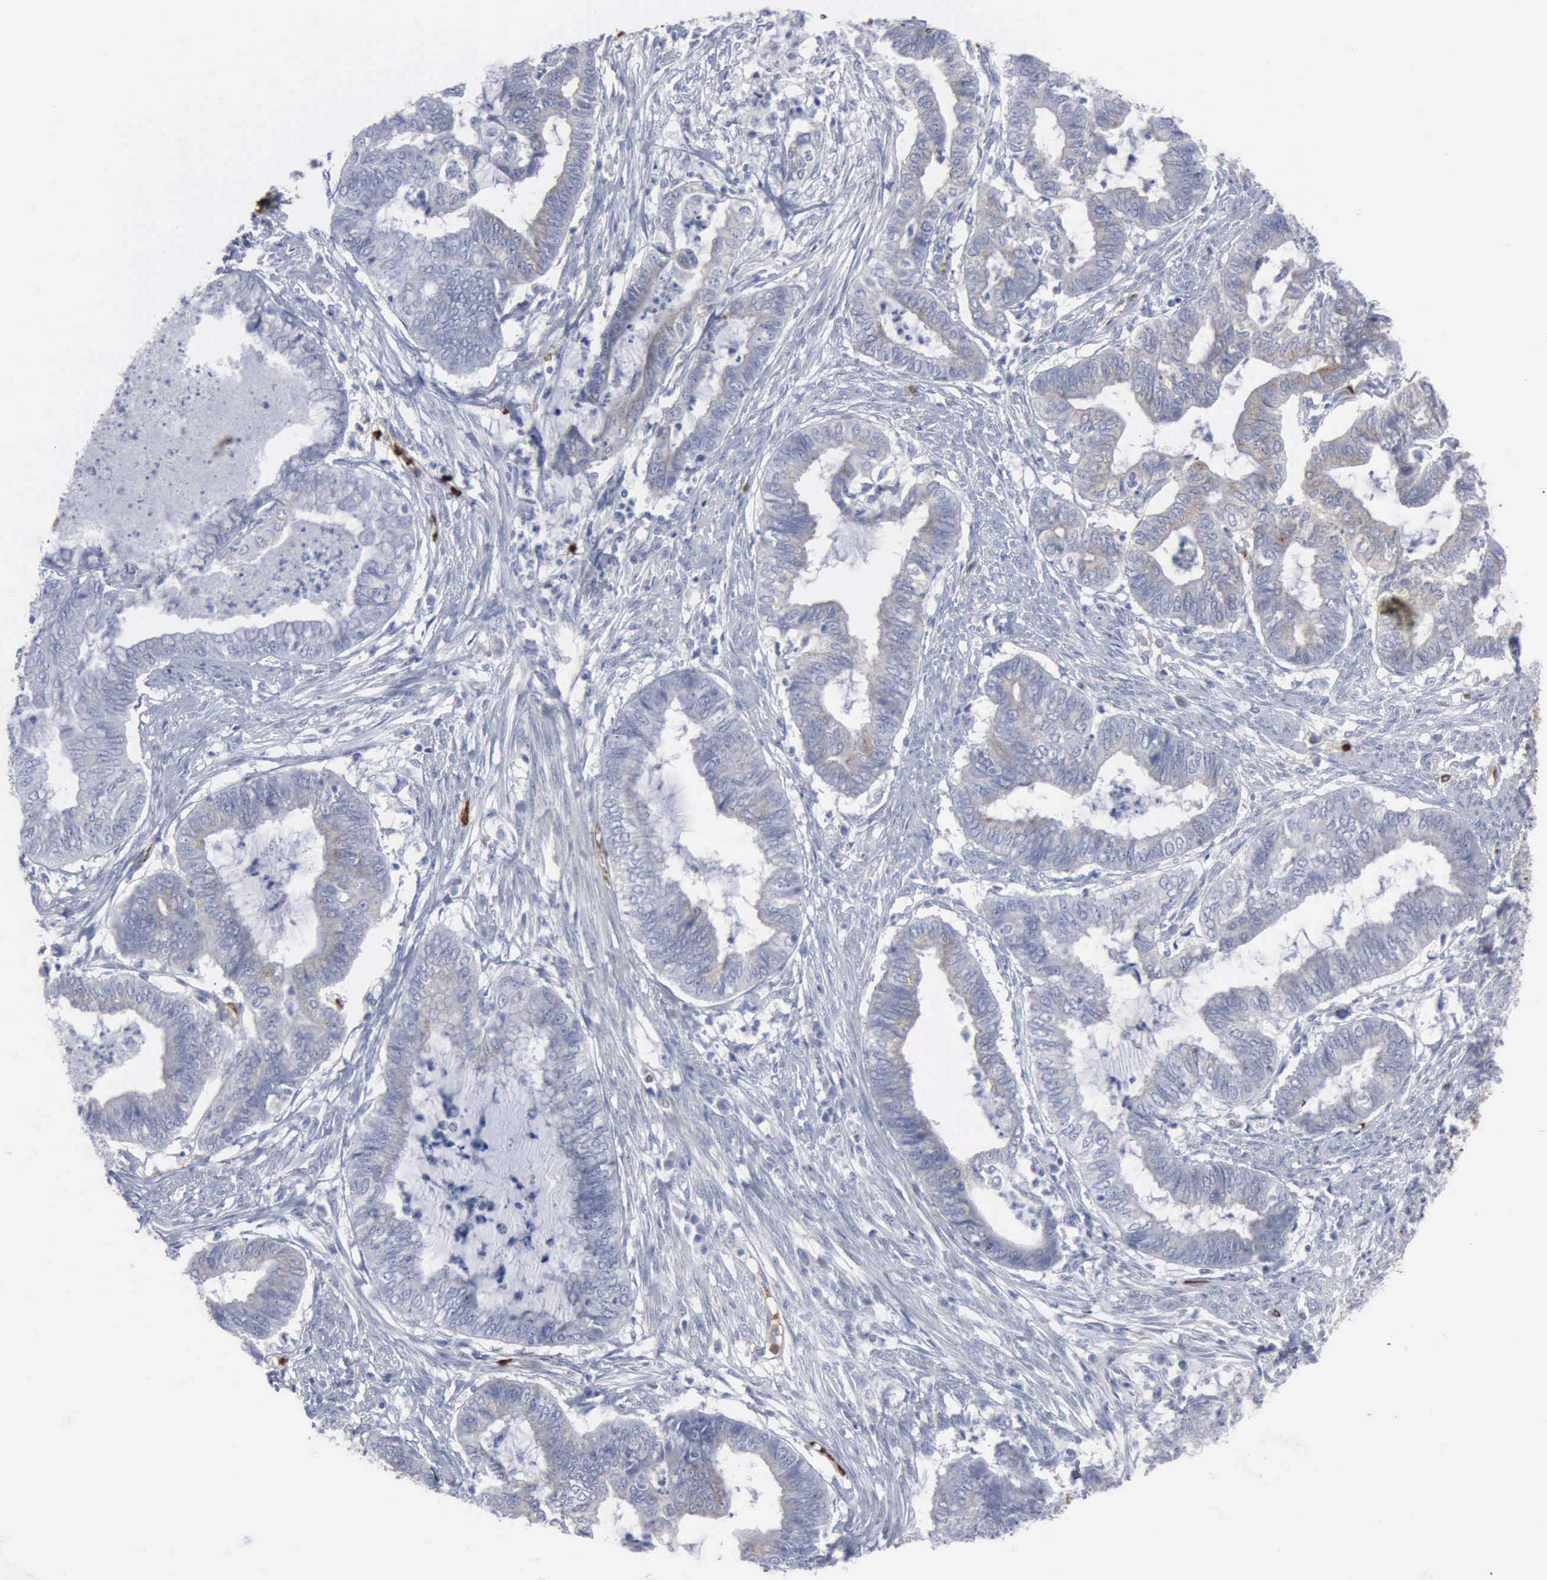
{"staining": {"intensity": "weak", "quantity": "<25%", "location": "cytoplasmic/membranous"}, "tissue": "endometrial cancer", "cell_type": "Tumor cells", "image_type": "cancer", "snomed": [{"axis": "morphology", "description": "Necrosis, NOS"}, {"axis": "morphology", "description": "Adenocarcinoma, NOS"}, {"axis": "topography", "description": "Endometrium"}], "caption": "Immunohistochemical staining of endometrial adenocarcinoma exhibits no significant positivity in tumor cells. Nuclei are stained in blue.", "gene": "TGFB1", "patient": {"sex": "female", "age": 79}}